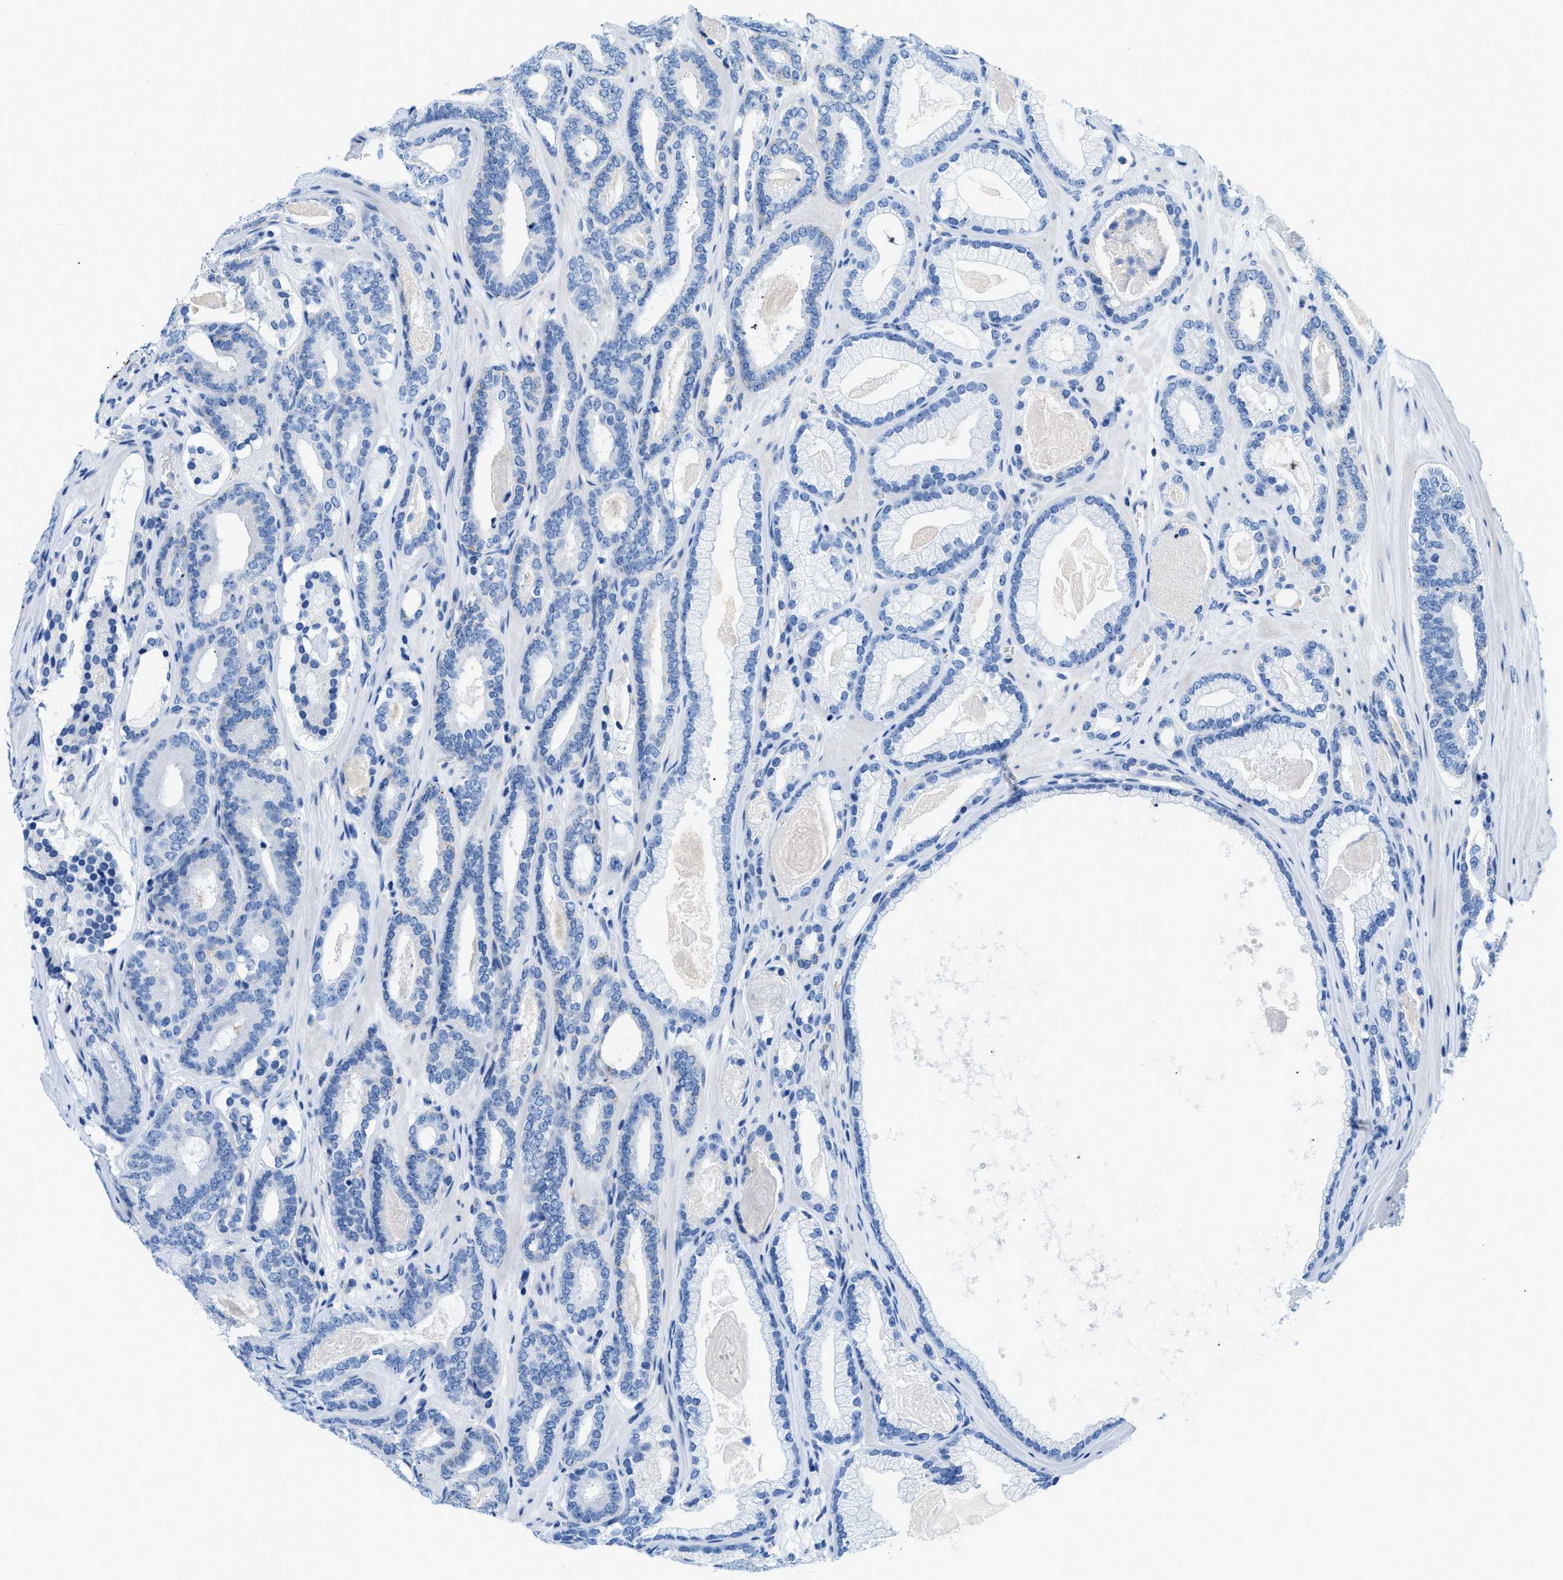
{"staining": {"intensity": "negative", "quantity": "none", "location": "none"}, "tissue": "prostate cancer", "cell_type": "Tumor cells", "image_type": "cancer", "snomed": [{"axis": "morphology", "description": "Adenocarcinoma, High grade"}, {"axis": "topography", "description": "Prostate"}], "caption": "This is a image of immunohistochemistry (IHC) staining of prostate cancer, which shows no expression in tumor cells.", "gene": "FDCSP", "patient": {"sex": "male", "age": 60}}